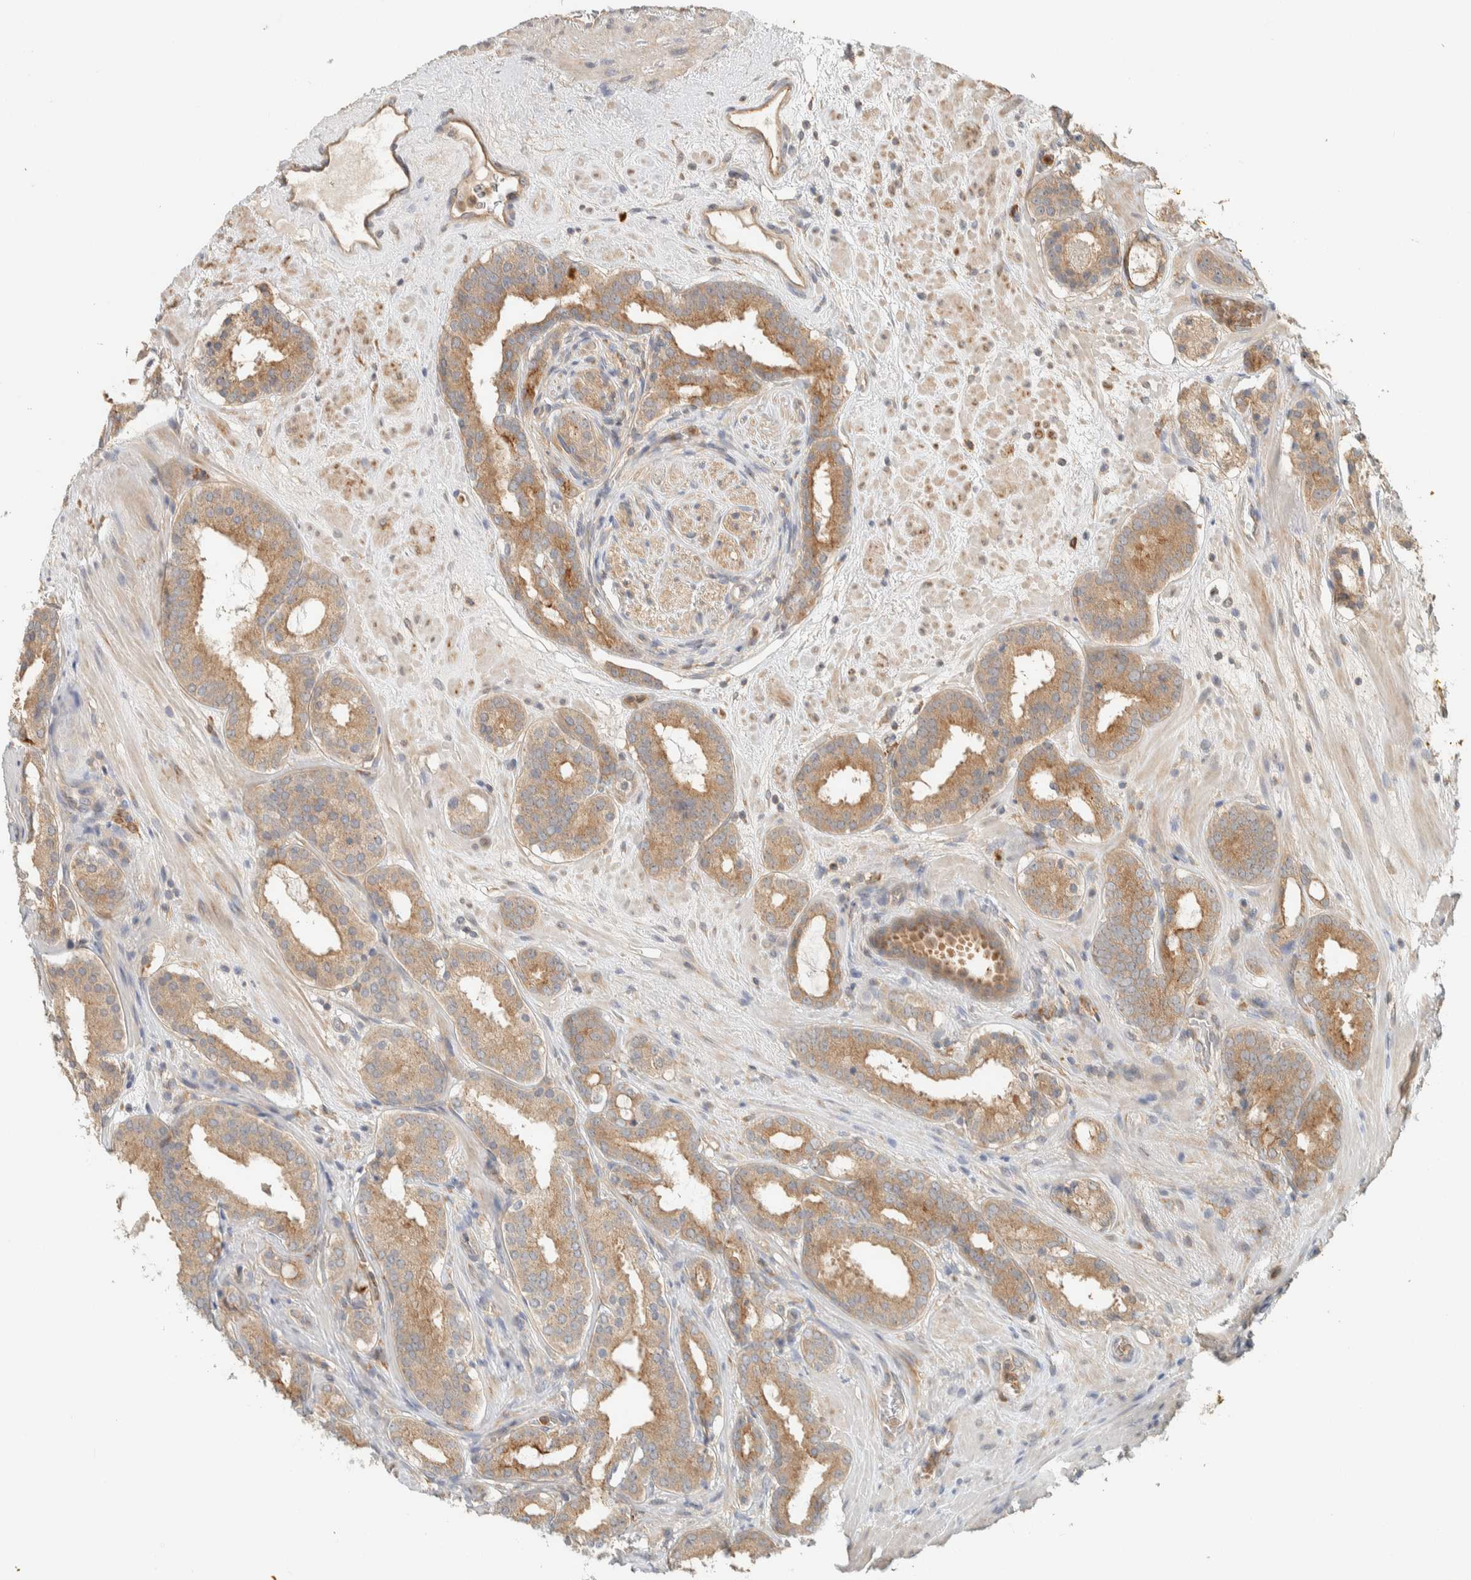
{"staining": {"intensity": "moderate", "quantity": ">75%", "location": "cytoplasmic/membranous"}, "tissue": "prostate cancer", "cell_type": "Tumor cells", "image_type": "cancer", "snomed": [{"axis": "morphology", "description": "Adenocarcinoma, Low grade"}, {"axis": "topography", "description": "Prostate"}], "caption": "Prostate adenocarcinoma (low-grade) tissue demonstrates moderate cytoplasmic/membranous expression in about >75% of tumor cells", "gene": "RAB11FIP1", "patient": {"sex": "male", "age": 69}}